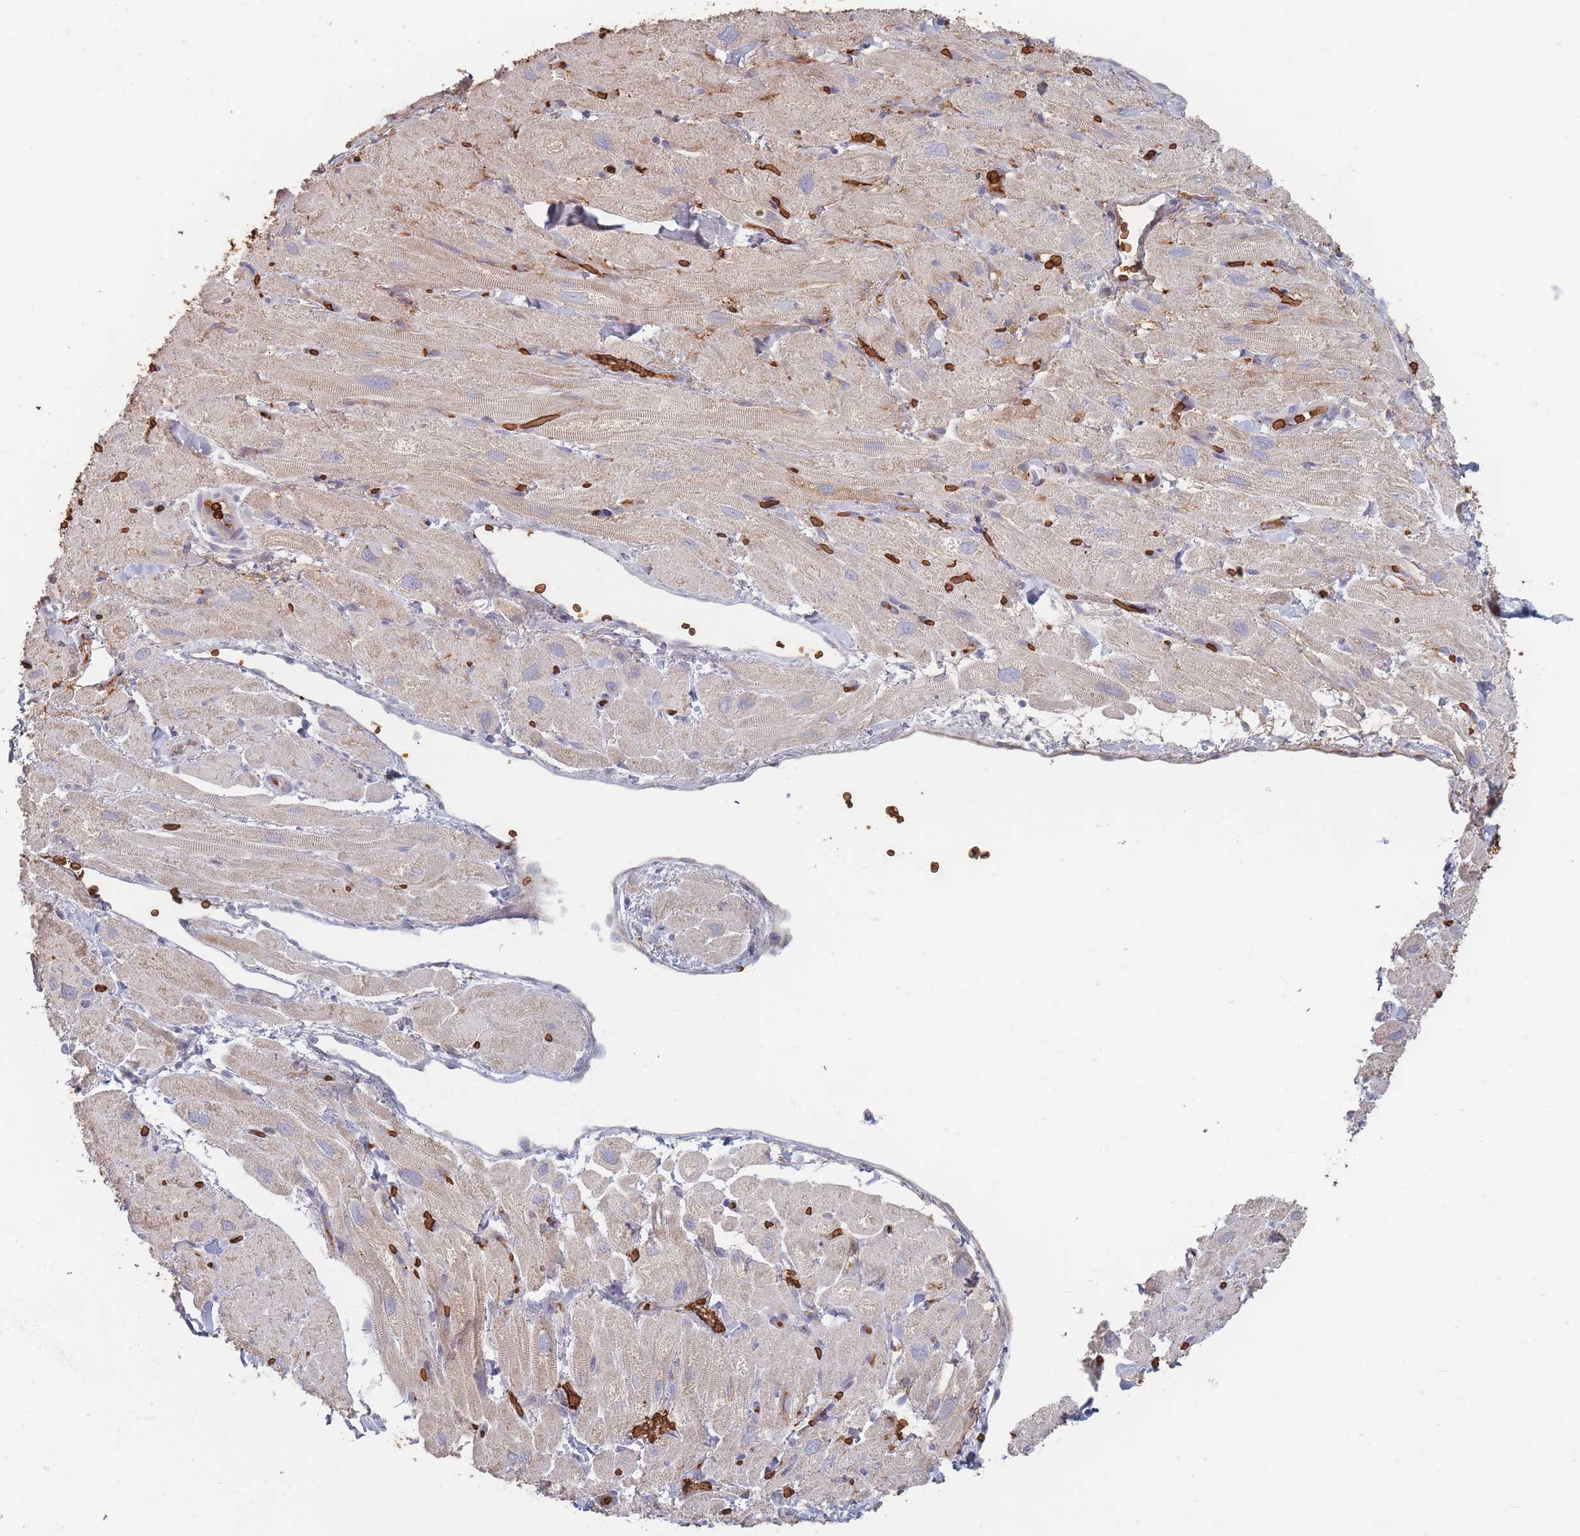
{"staining": {"intensity": "moderate", "quantity": "25%-75%", "location": "cytoplasmic/membranous"}, "tissue": "heart muscle", "cell_type": "Cardiomyocytes", "image_type": "normal", "snomed": [{"axis": "morphology", "description": "Normal tissue, NOS"}, {"axis": "topography", "description": "Heart"}], "caption": "A brown stain highlights moderate cytoplasmic/membranous staining of a protein in cardiomyocytes of benign human heart muscle. (DAB (3,3'-diaminobenzidine) IHC, brown staining for protein, blue staining for nuclei).", "gene": "SLC2A6", "patient": {"sex": "male", "age": 65}}